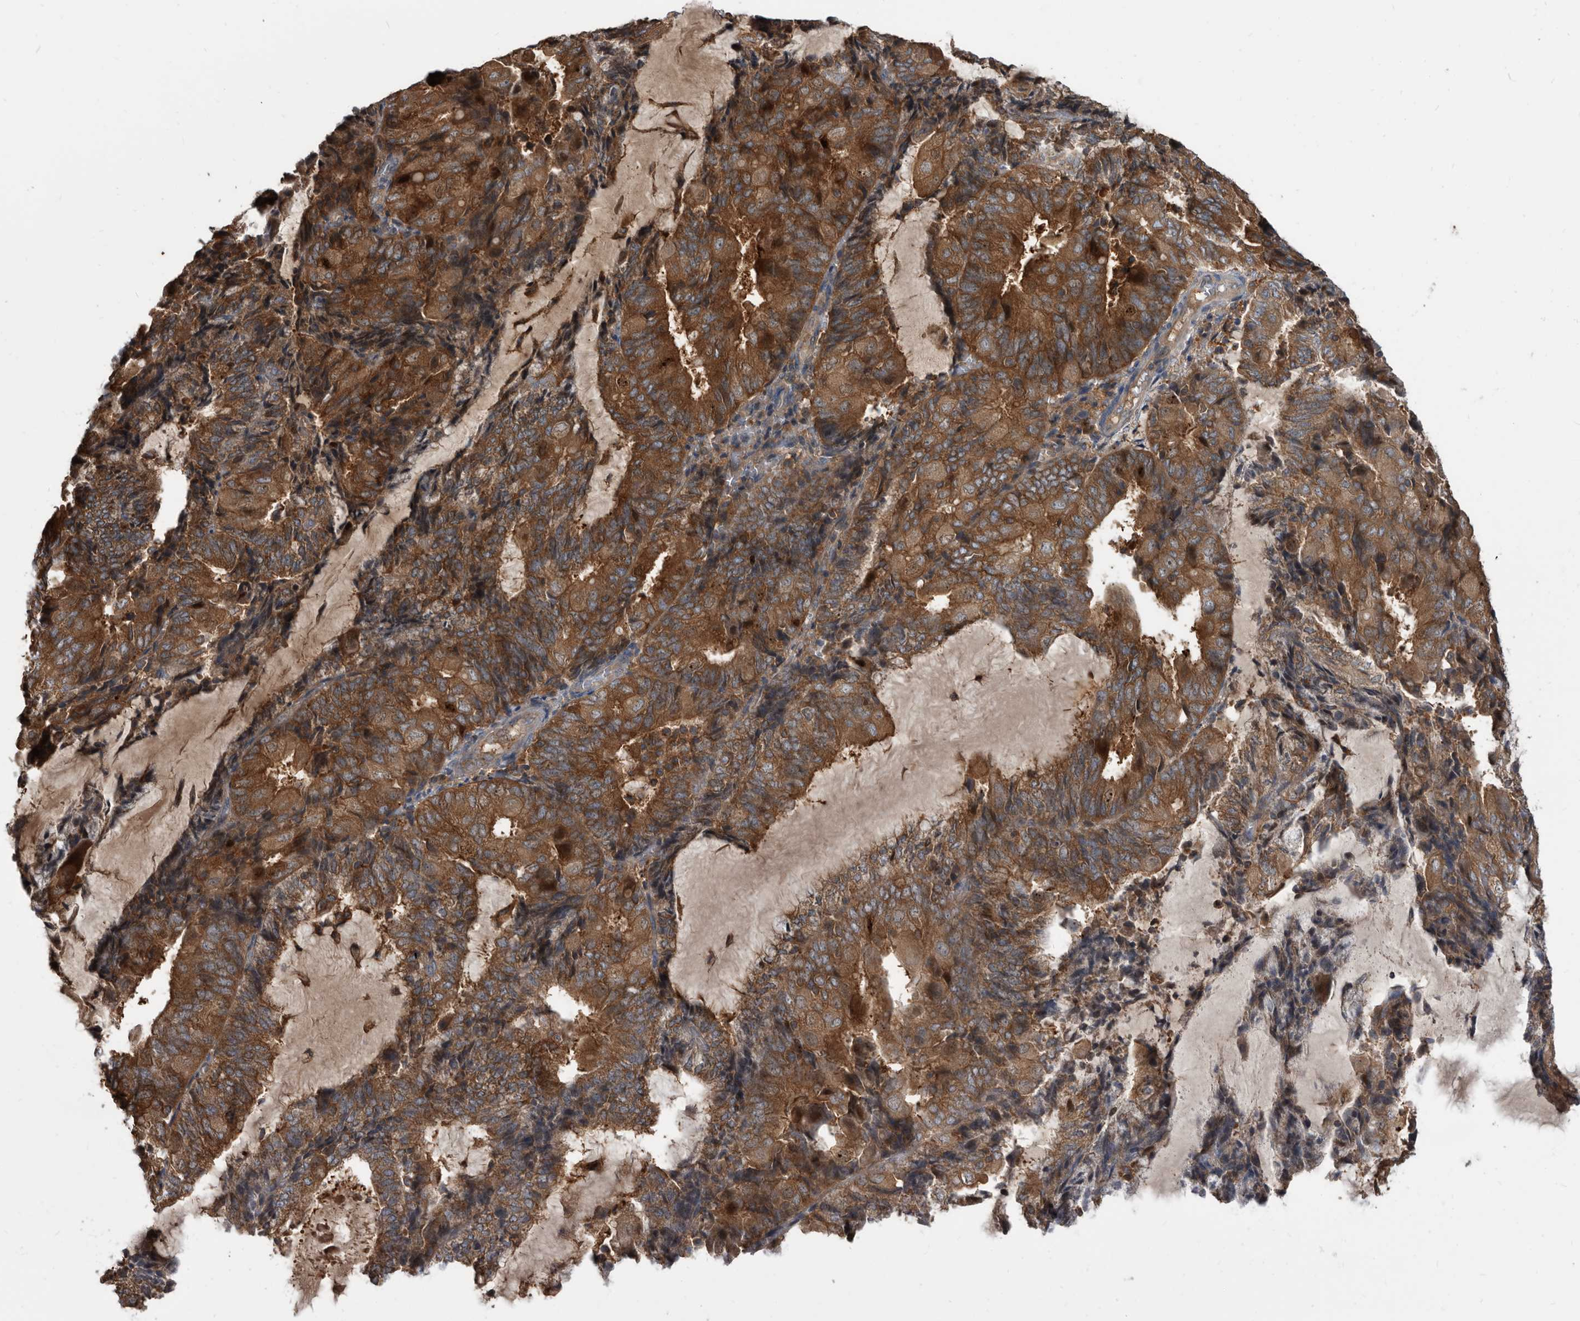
{"staining": {"intensity": "moderate", "quantity": ">75%", "location": "cytoplasmic/membranous"}, "tissue": "endometrial cancer", "cell_type": "Tumor cells", "image_type": "cancer", "snomed": [{"axis": "morphology", "description": "Adenocarcinoma, NOS"}, {"axis": "topography", "description": "Endometrium"}], "caption": "A brown stain labels moderate cytoplasmic/membranous positivity of a protein in endometrial cancer (adenocarcinoma) tumor cells. The staining is performed using DAB (3,3'-diaminobenzidine) brown chromogen to label protein expression. The nuclei are counter-stained blue using hematoxylin.", "gene": "APEH", "patient": {"sex": "female", "age": 81}}